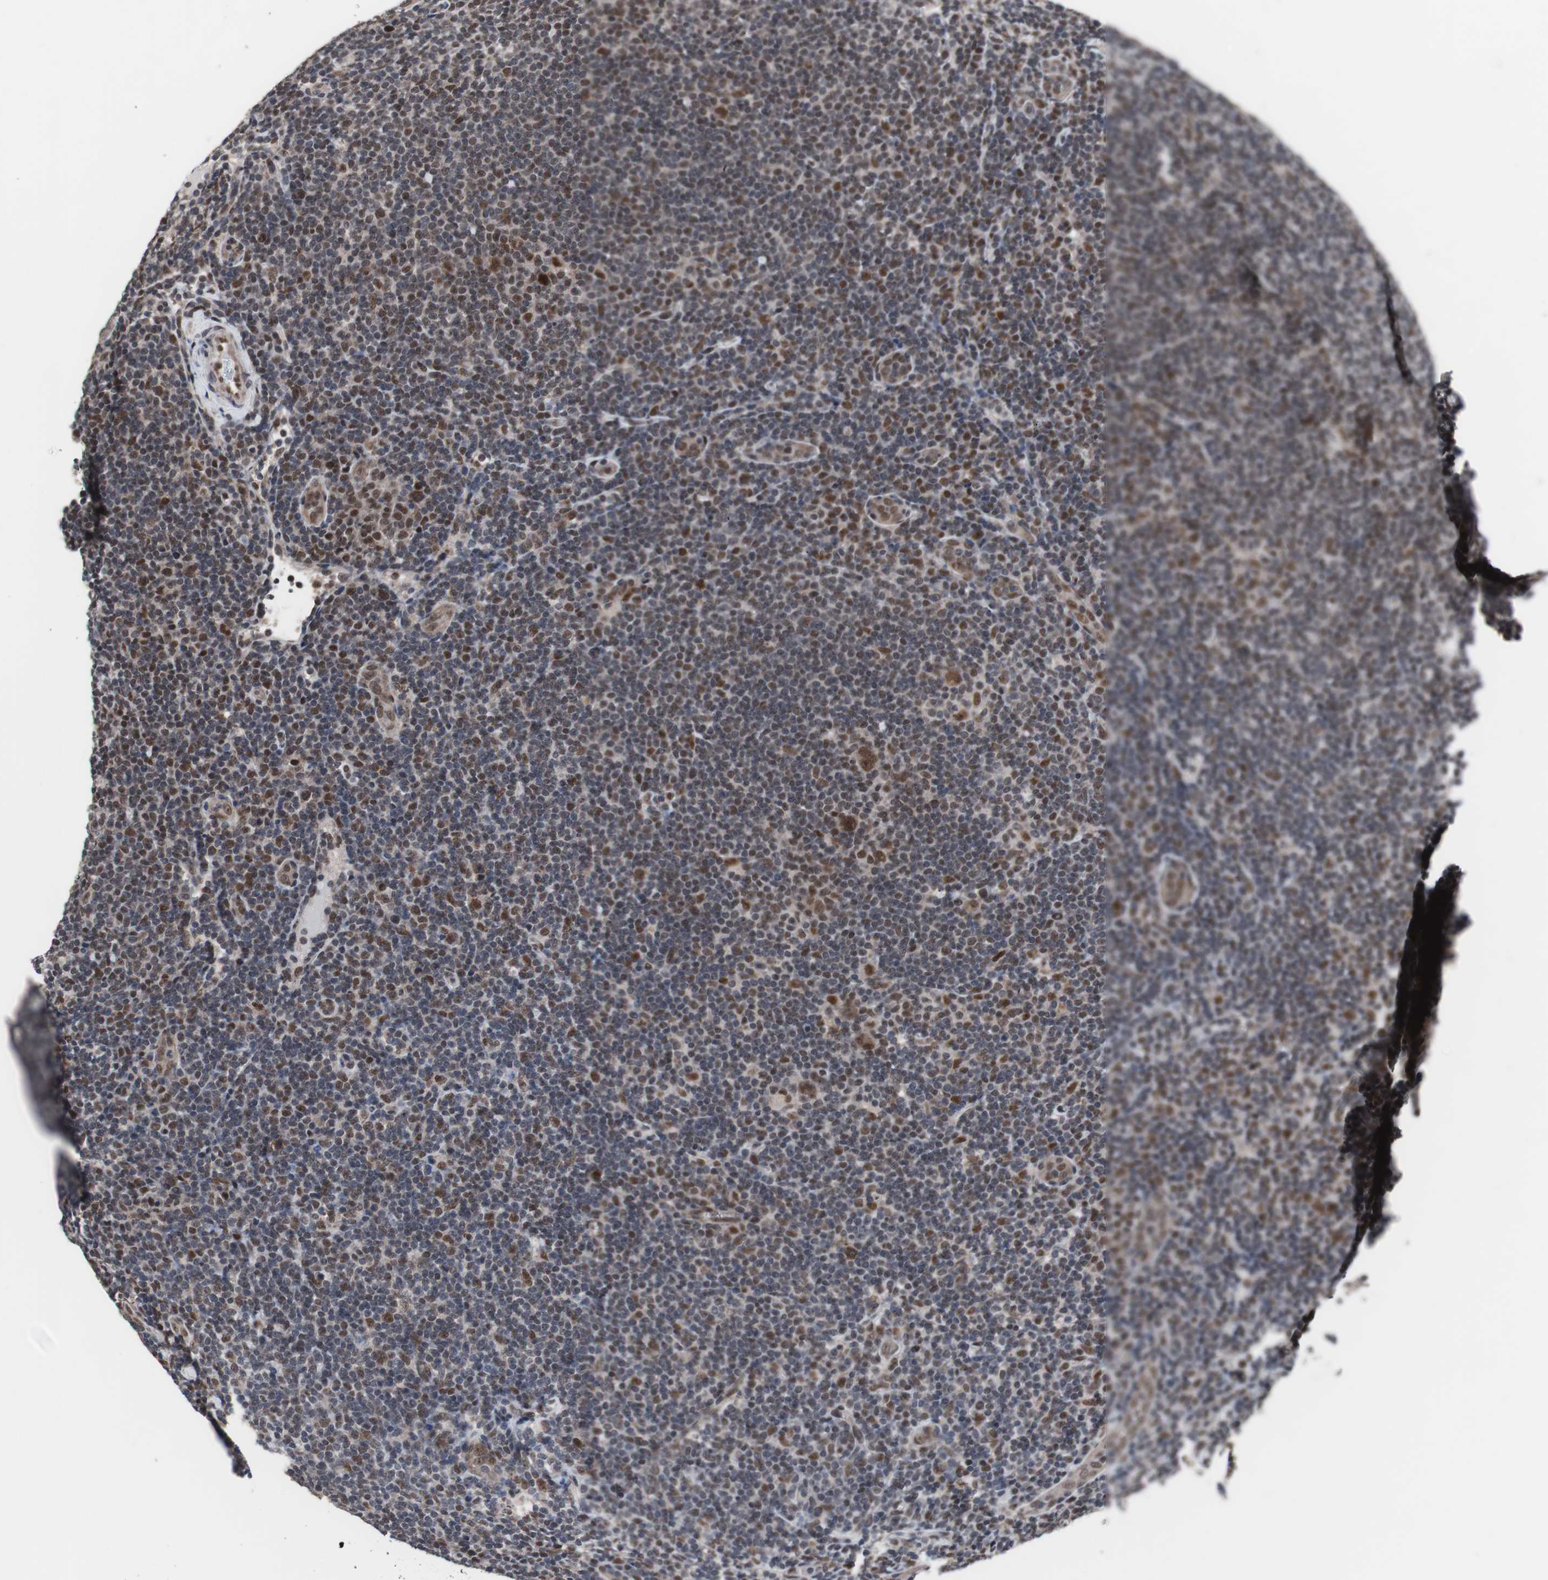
{"staining": {"intensity": "strong", "quantity": ">75%", "location": "cytoplasmic/membranous,nuclear"}, "tissue": "lymphoma", "cell_type": "Tumor cells", "image_type": "cancer", "snomed": [{"axis": "morphology", "description": "Hodgkin's disease, NOS"}, {"axis": "topography", "description": "Lymph node"}], "caption": "A high amount of strong cytoplasmic/membranous and nuclear staining is present in approximately >75% of tumor cells in lymphoma tissue.", "gene": "GTF2F2", "patient": {"sex": "female", "age": 57}}